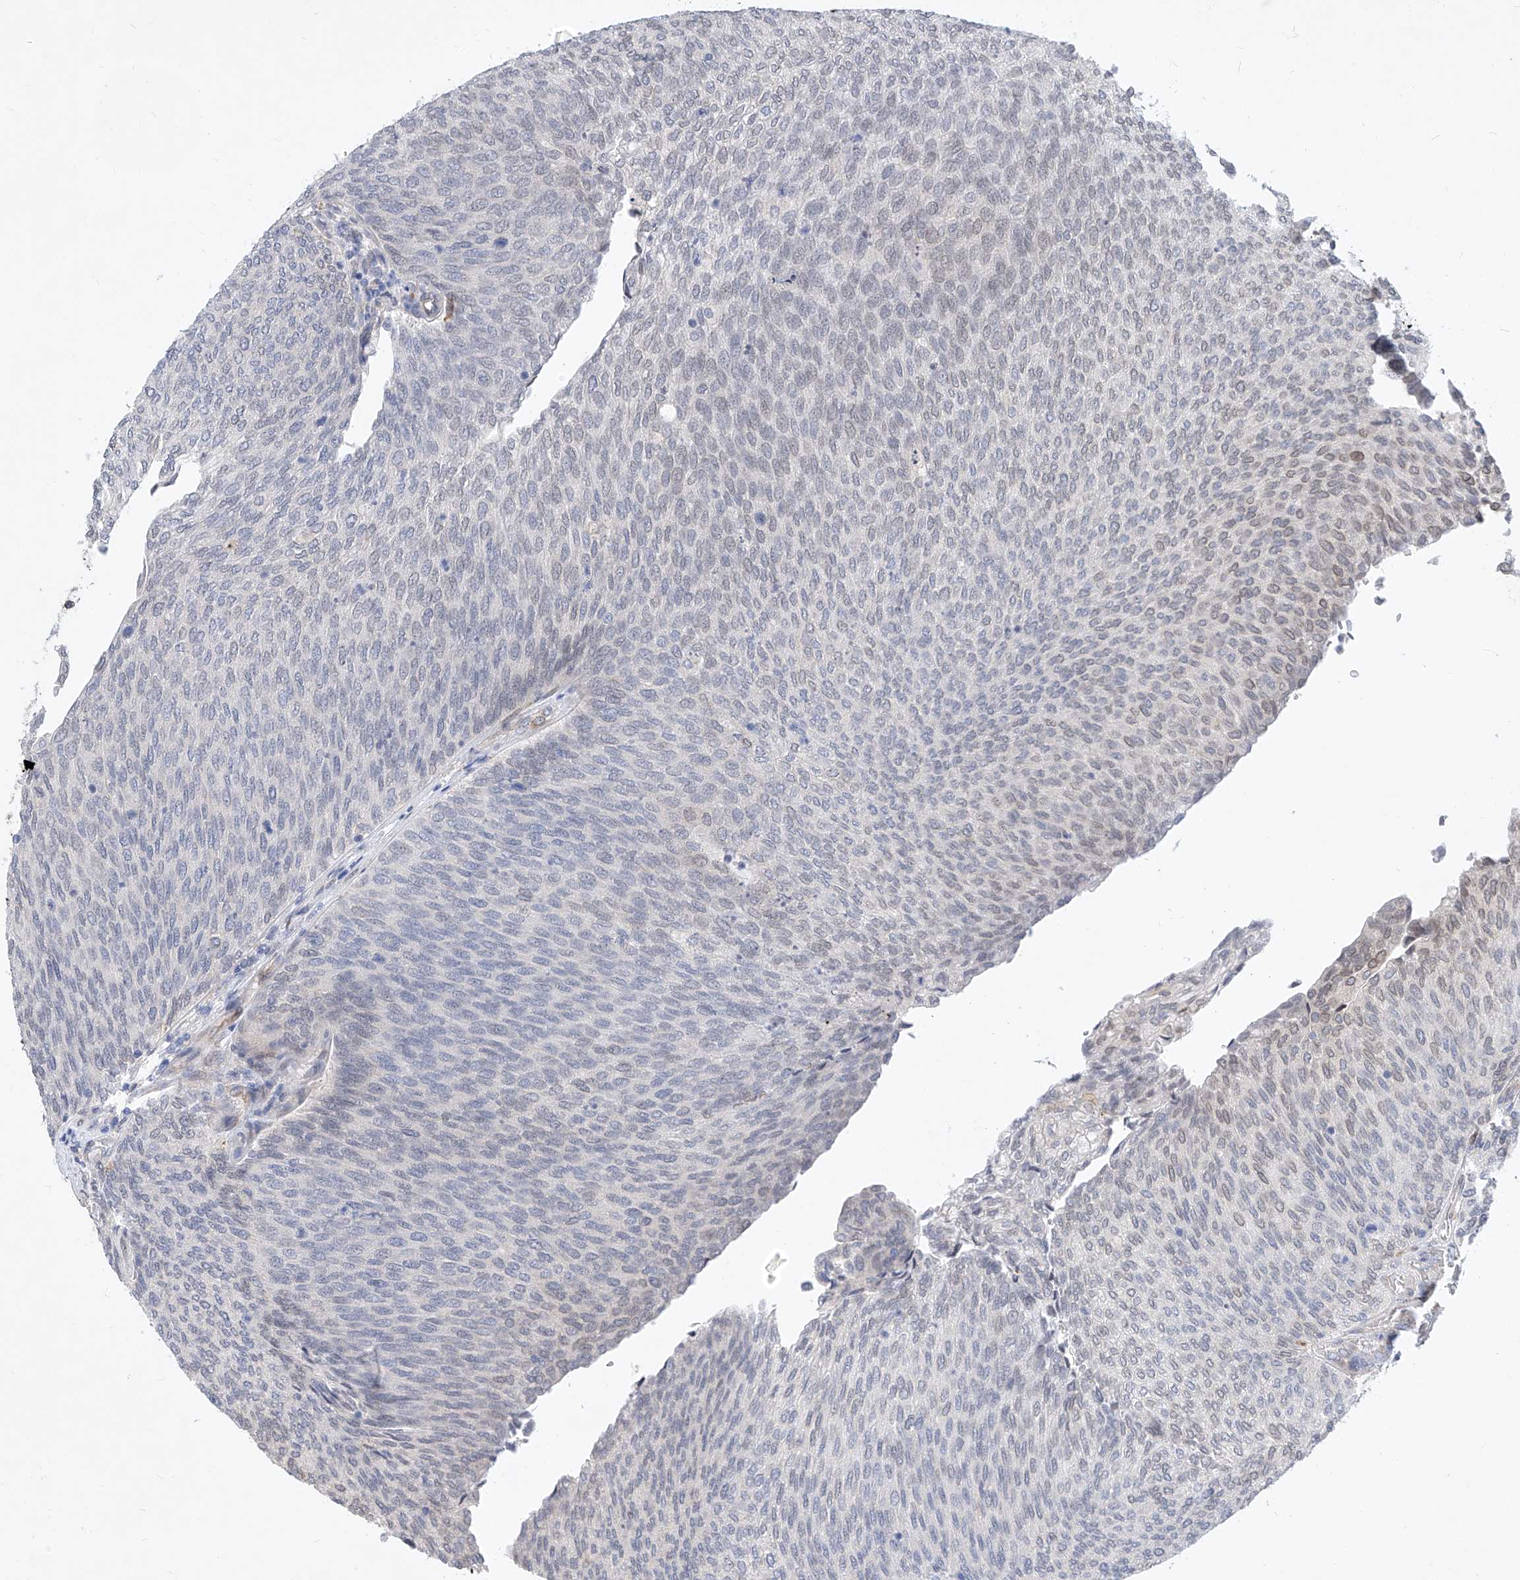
{"staining": {"intensity": "negative", "quantity": "none", "location": "none"}, "tissue": "urothelial cancer", "cell_type": "Tumor cells", "image_type": "cancer", "snomed": [{"axis": "morphology", "description": "Urothelial carcinoma, Low grade"}, {"axis": "topography", "description": "Urinary bladder"}], "caption": "A histopathology image of human low-grade urothelial carcinoma is negative for staining in tumor cells.", "gene": "MX2", "patient": {"sex": "female", "age": 79}}